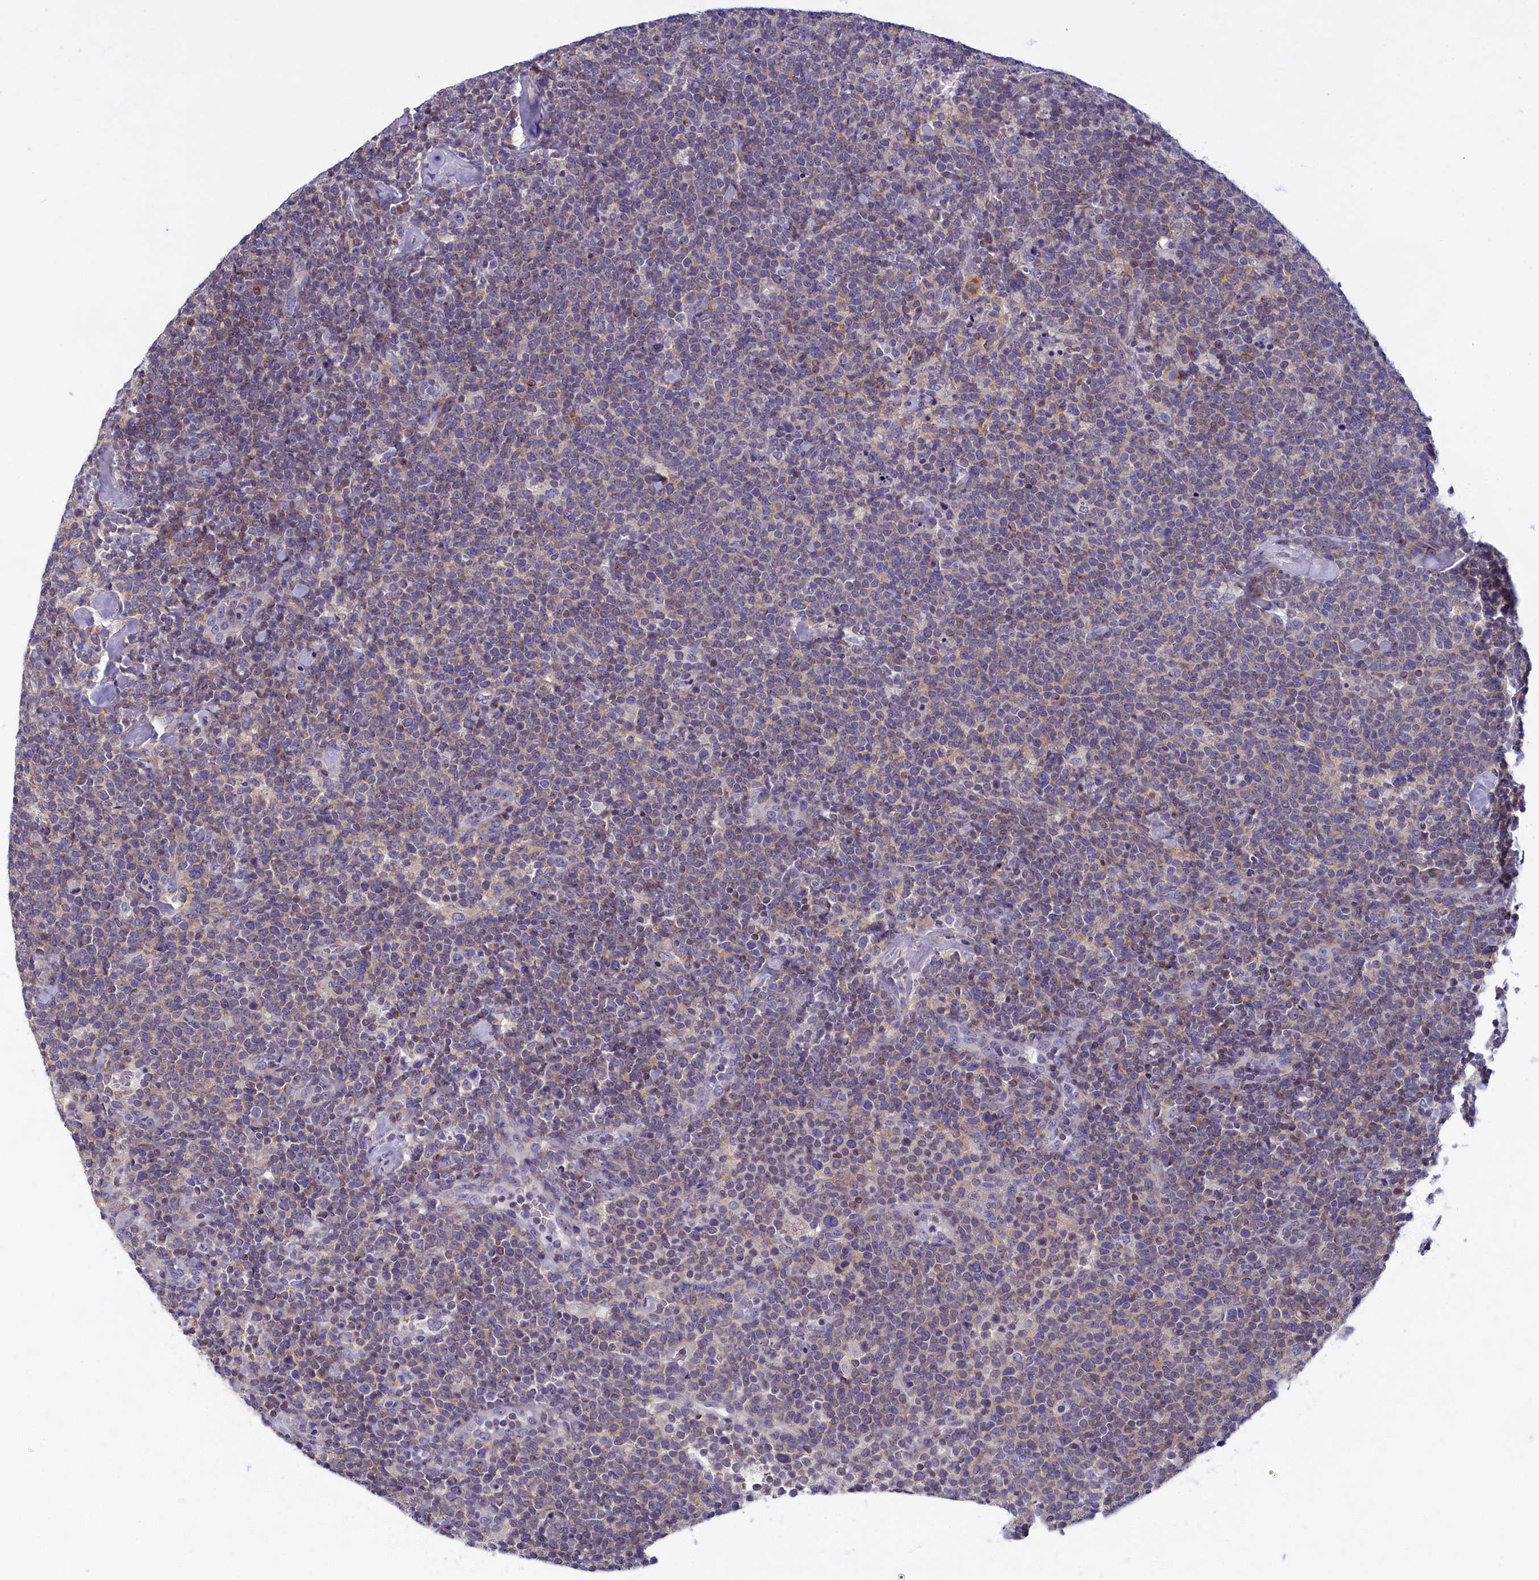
{"staining": {"intensity": "weak", "quantity": "<25%", "location": "cytoplasmic/membranous"}, "tissue": "lymphoma", "cell_type": "Tumor cells", "image_type": "cancer", "snomed": [{"axis": "morphology", "description": "Malignant lymphoma, non-Hodgkin's type, High grade"}, {"axis": "topography", "description": "Lymph node"}], "caption": "Lymphoma was stained to show a protein in brown. There is no significant positivity in tumor cells.", "gene": "NOL10", "patient": {"sex": "male", "age": 61}}